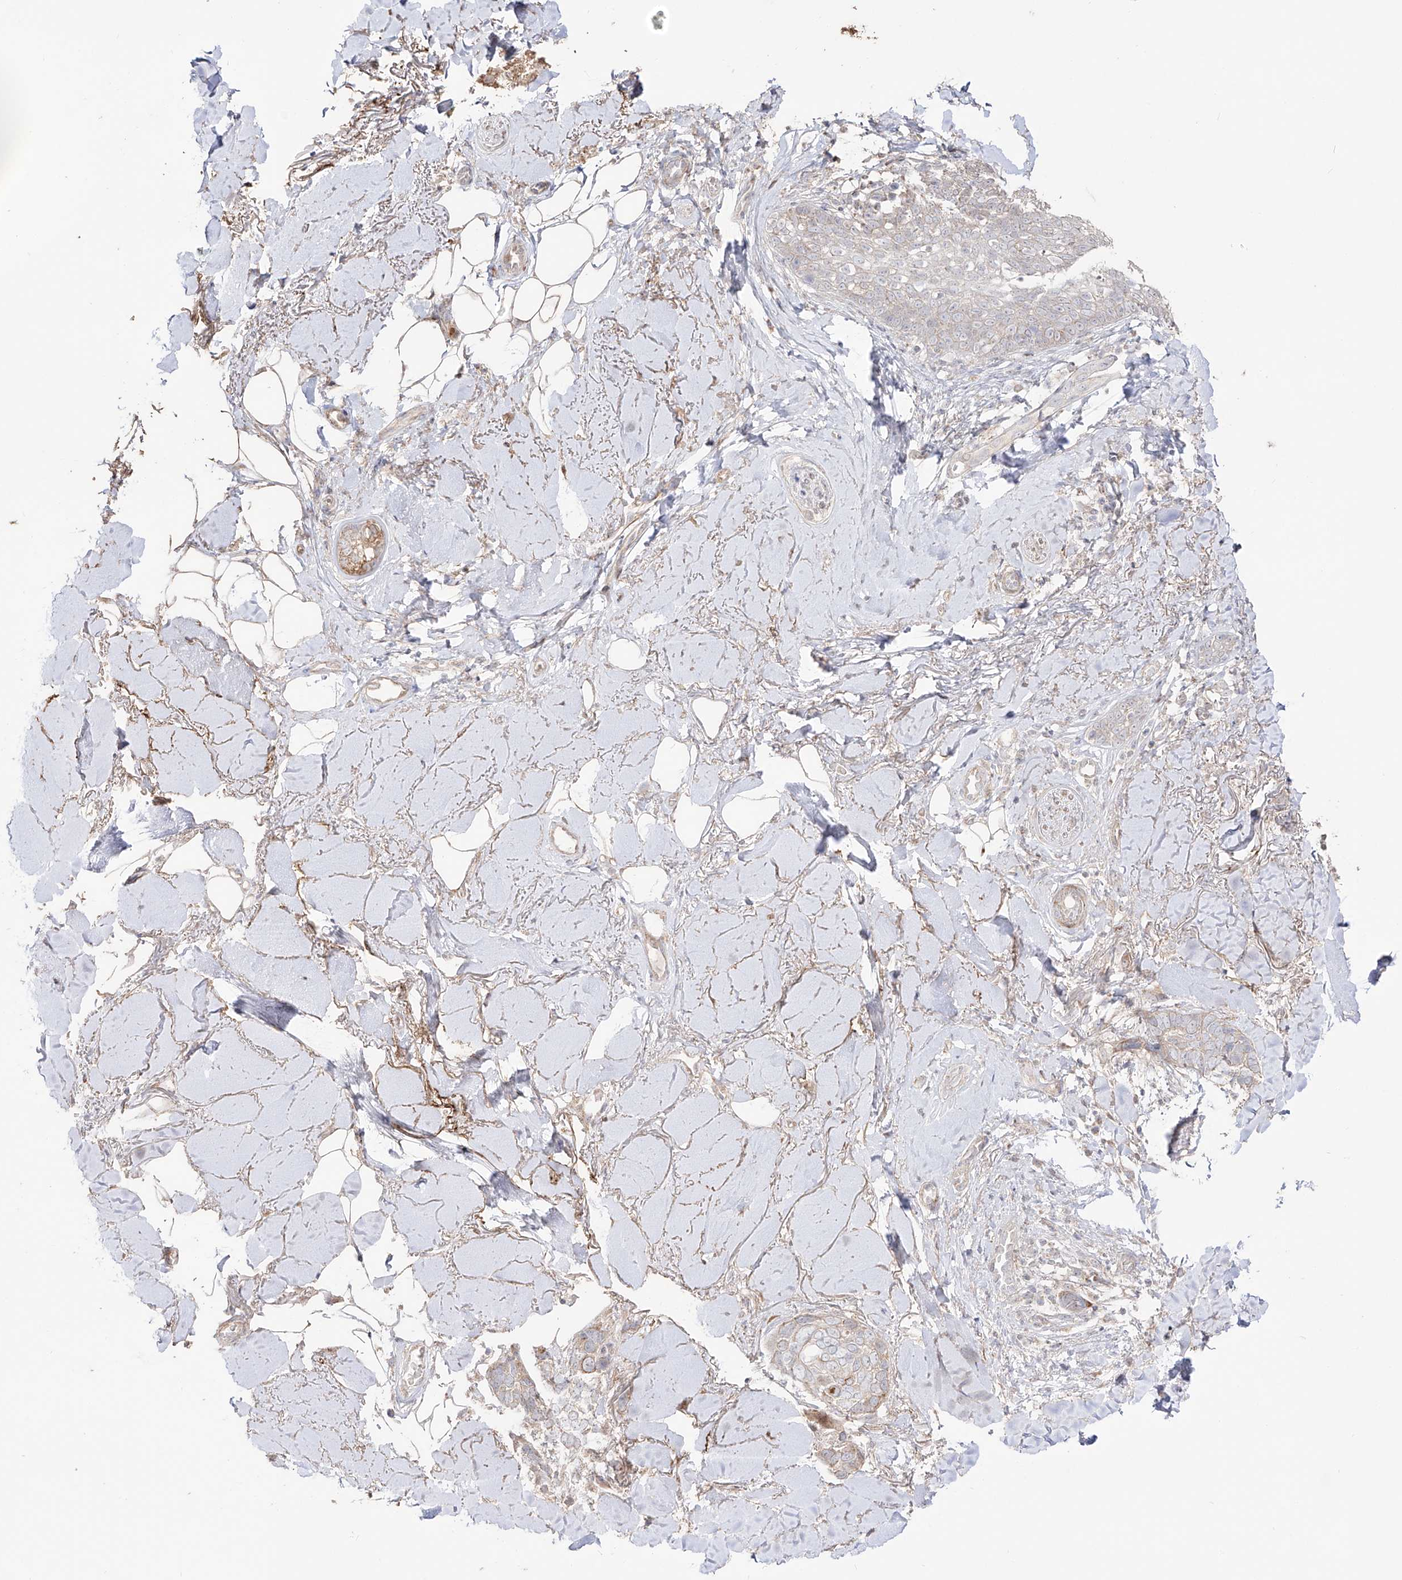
{"staining": {"intensity": "negative", "quantity": "none", "location": "none"}, "tissue": "skin cancer", "cell_type": "Tumor cells", "image_type": "cancer", "snomed": [{"axis": "morphology", "description": "Basal cell carcinoma"}, {"axis": "topography", "description": "Skin"}], "caption": "DAB immunohistochemical staining of skin cancer (basal cell carcinoma) reveals no significant positivity in tumor cells. The staining is performed using DAB (3,3'-diaminobenzidine) brown chromogen with nuclei counter-stained in using hematoxylin.", "gene": "YKT6", "patient": {"sex": "female", "age": 82}}